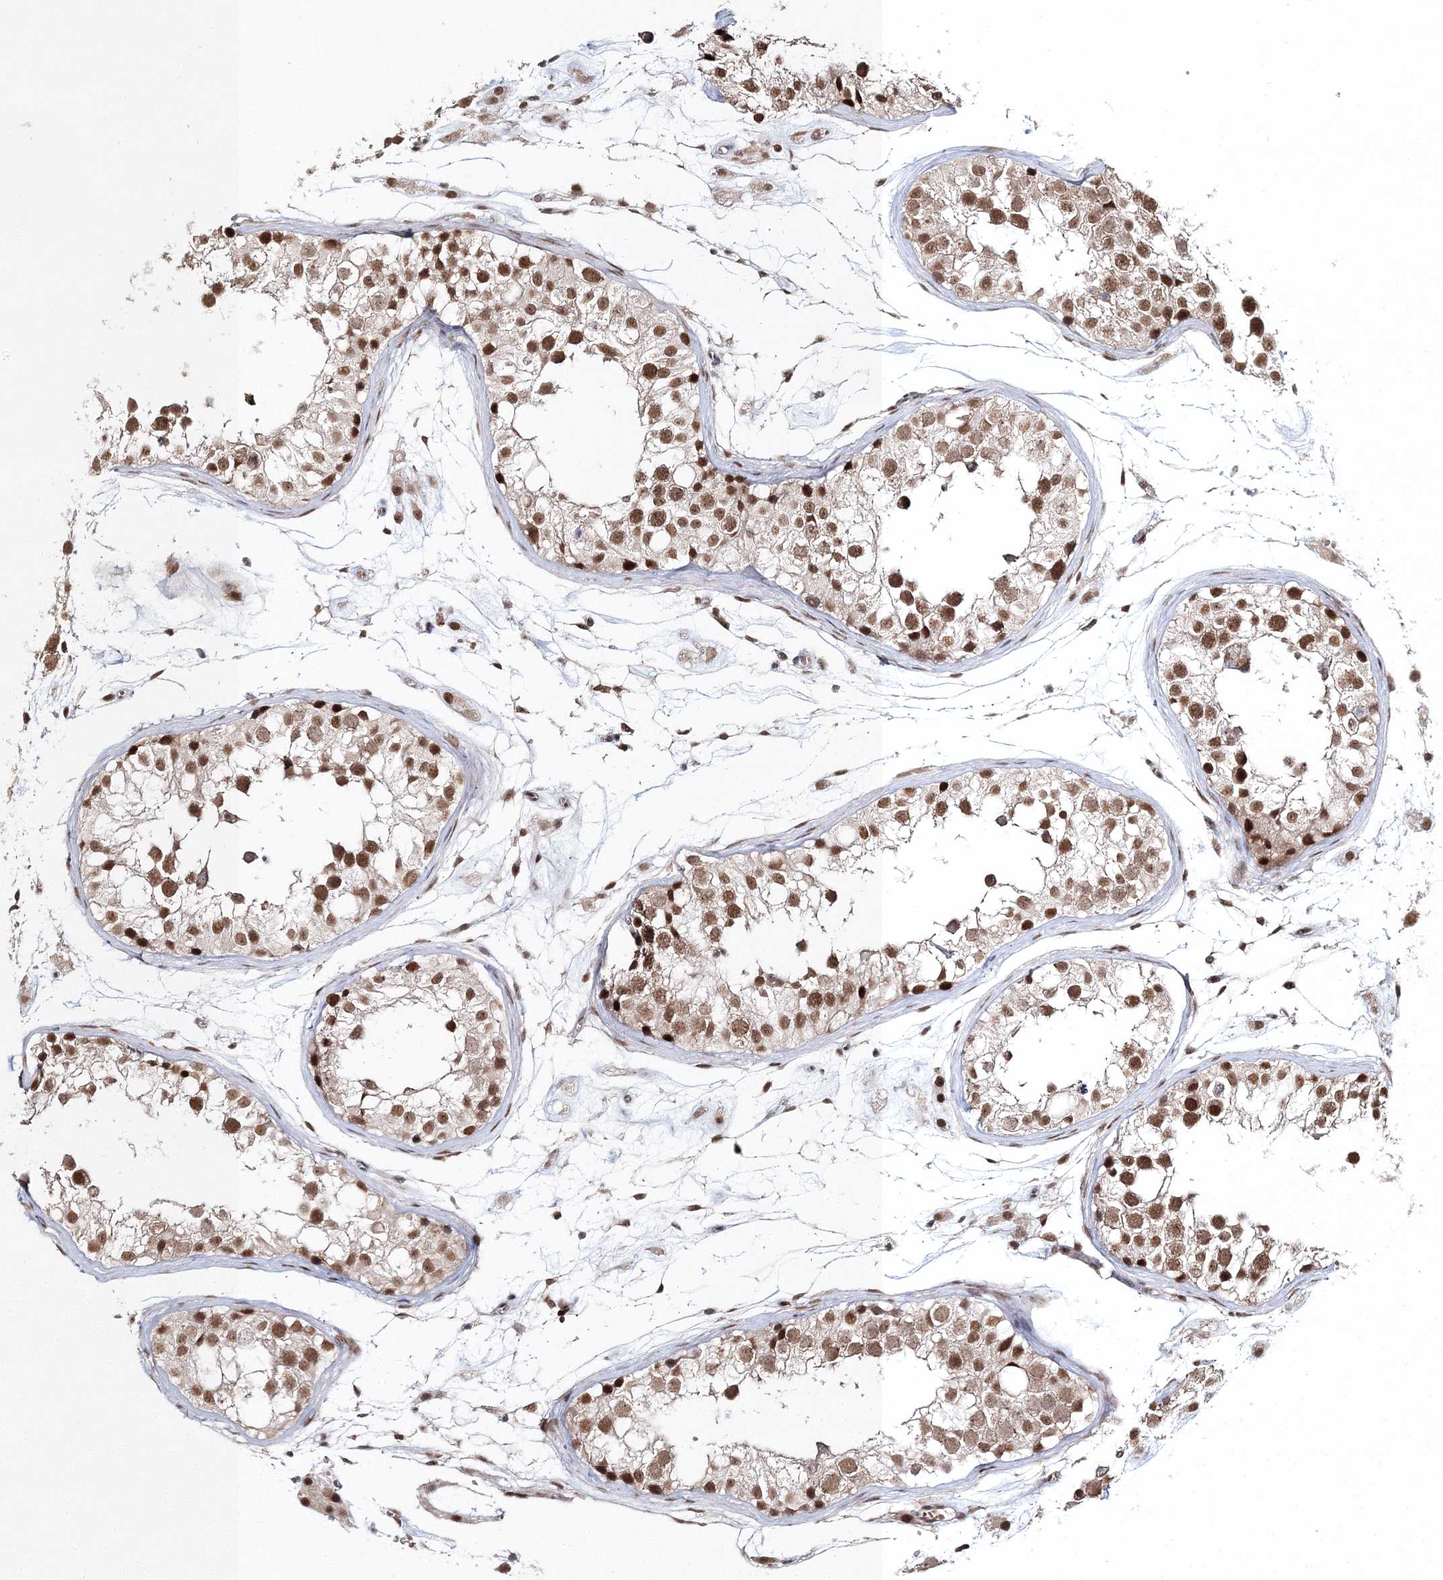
{"staining": {"intensity": "strong", "quantity": ">75%", "location": "nuclear"}, "tissue": "testis", "cell_type": "Cells in seminiferous ducts", "image_type": "normal", "snomed": [{"axis": "morphology", "description": "Normal tissue, NOS"}, {"axis": "morphology", "description": "Adenocarcinoma, metastatic, NOS"}, {"axis": "topography", "description": "Testis"}], "caption": "Immunohistochemistry (IHC) image of unremarkable testis stained for a protein (brown), which demonstrates high levels of strong nuclear staining in about >75% of cells in seminiferous ducts.", "gene": "ENSG00000290315", "patient": {"sex": "male", "age": 26}}